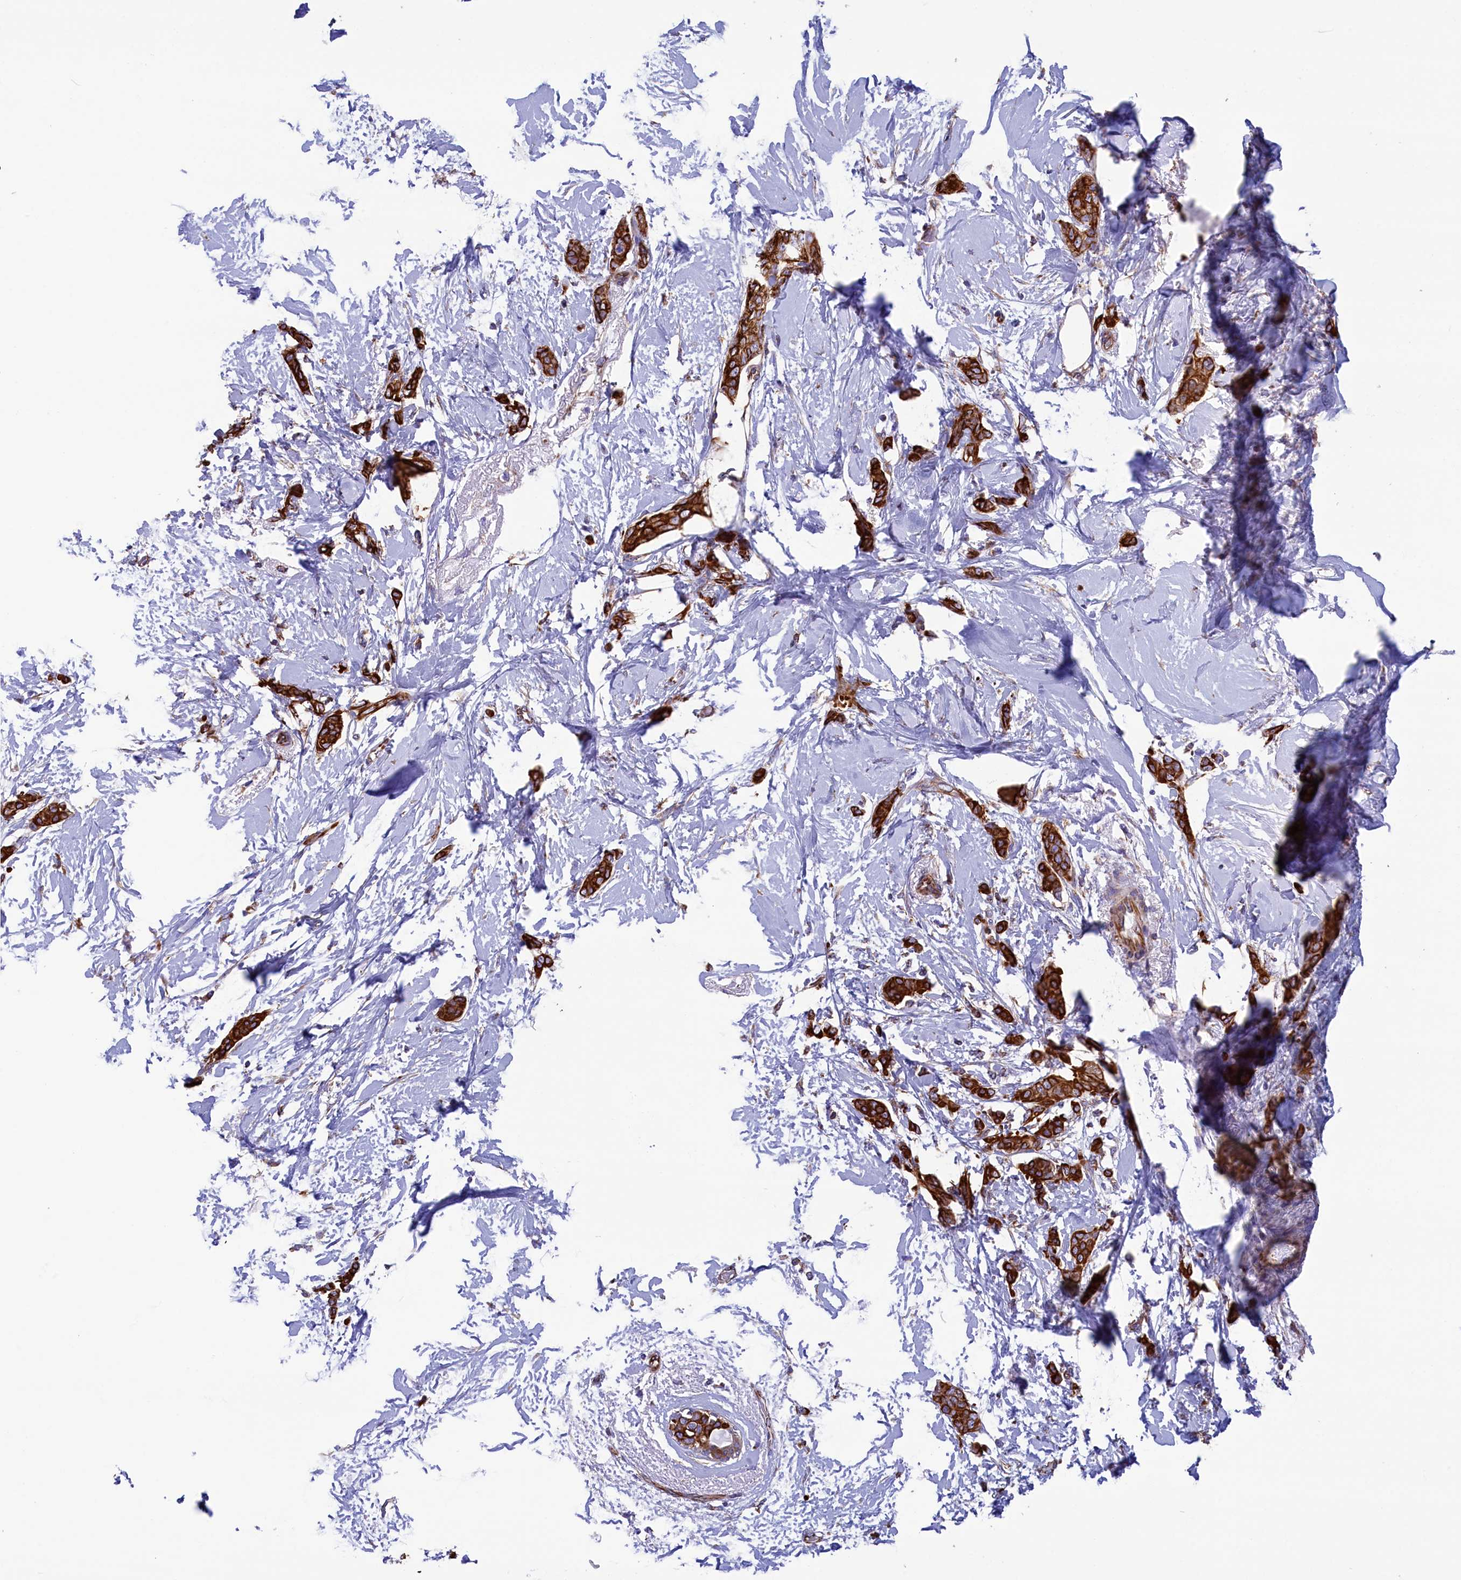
{"staining": {"intensity": "strong", "quantity": ">75%", "location": "cytoplasmic/membranous"}, "tissue": "breast cancer", "cell_type": "Tumor cells", "image_type": "cancer", "snomed": [{"axis": "morphology", "description": "Duct carcinoma"}, {"axis": "topography", "description": "Breast"}], "caption": "There is high levels of strong cytoplasmic/membranous positivity in tumor cells of breast infiltrating ductal carcinoma, as demonstrated by immunohistochemical staining (brown color).", "gene": "GATB", "patient": {"sex": "female", "age": 72}}